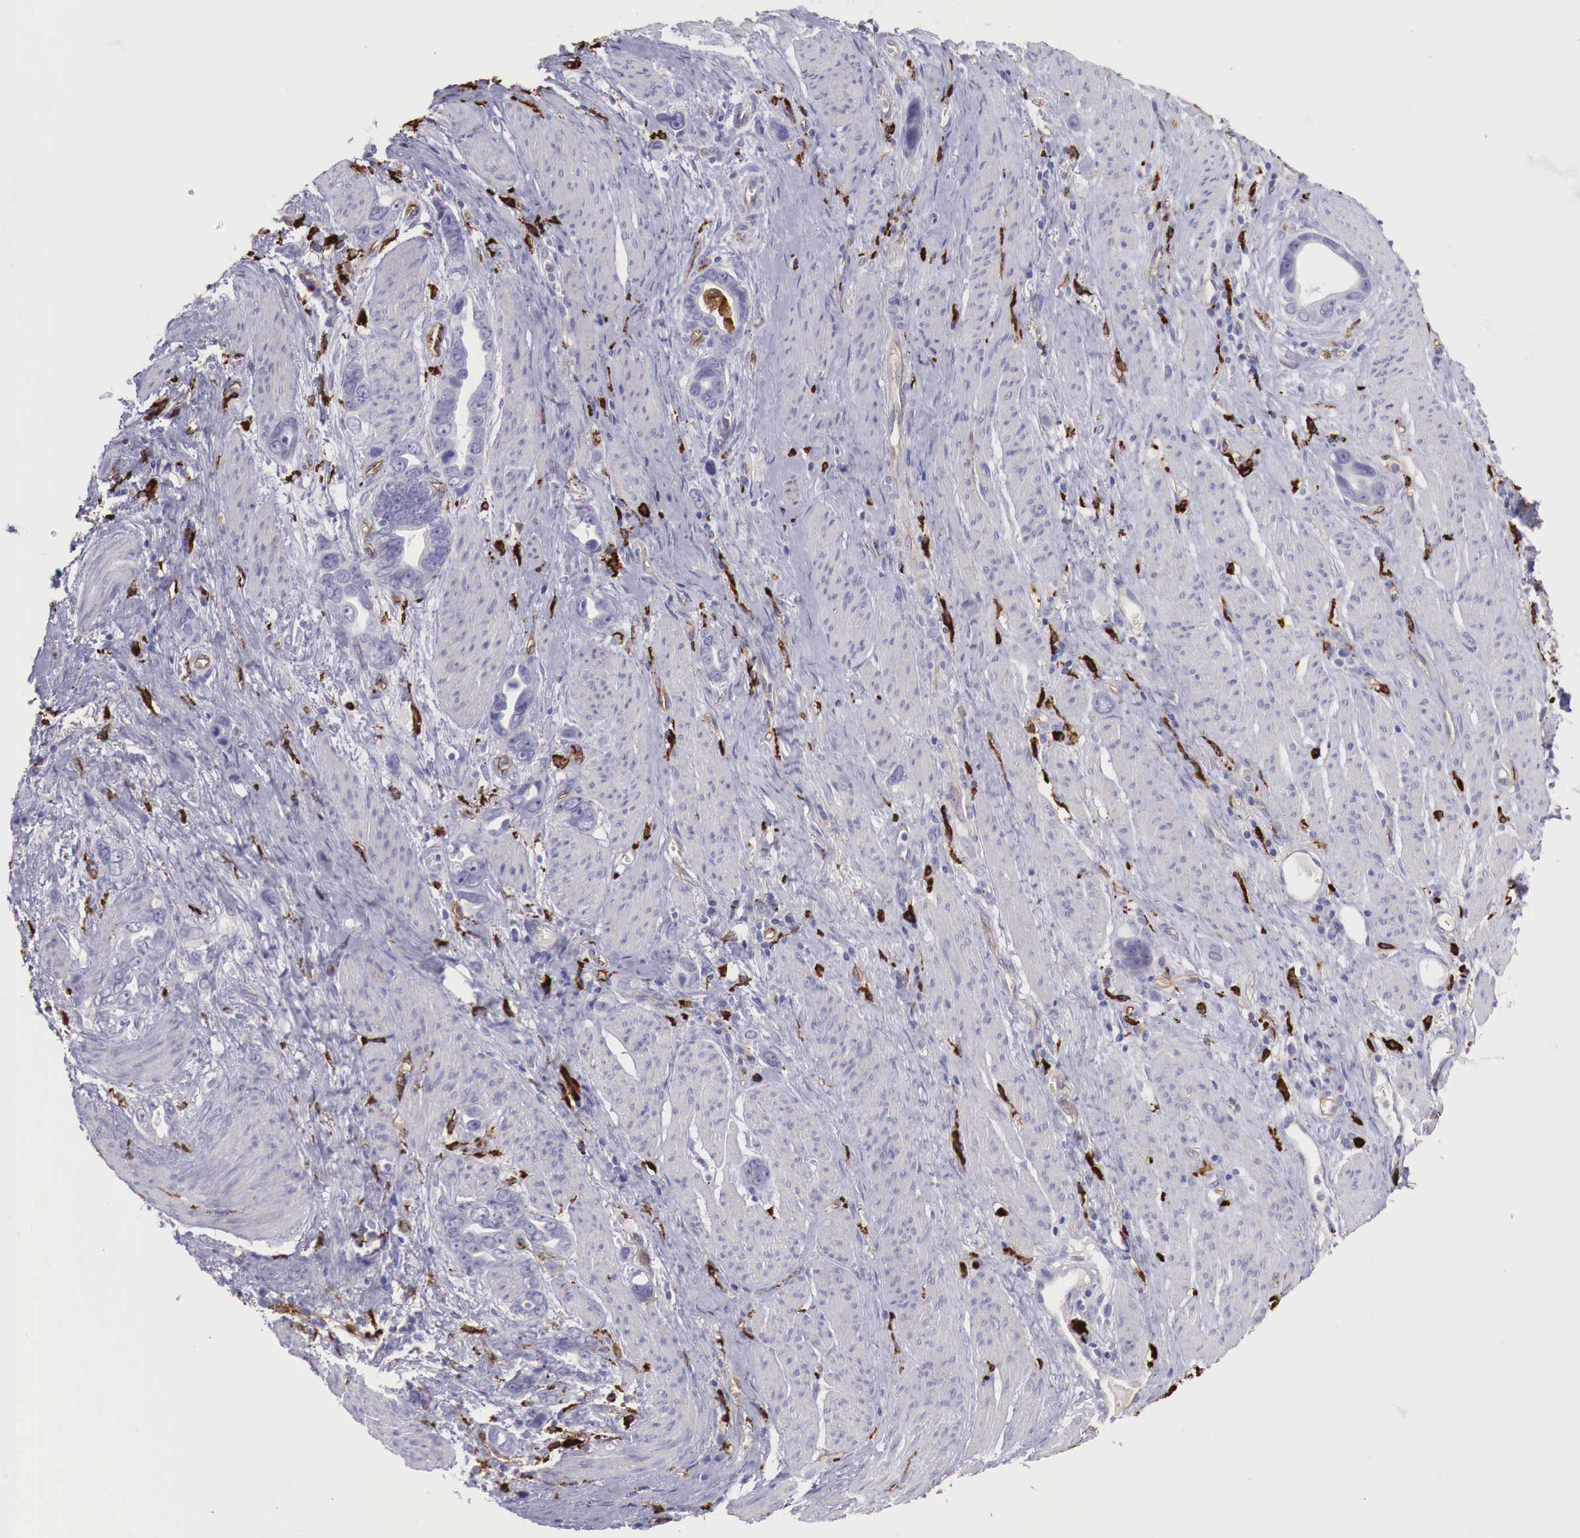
{"staining": {"intensity": "negative", "quantity": "none", "location": "none"}, "tissue": "stomach cancer", "cell_type": "Tumor cells", "image_type": "cancer", "snomed": [{"axis": "morphology", "description": "Adenocarcinoma, NOS"}, {"axis": "topography", "description": "Stomach"}], "caption": "Stomach adenocarcinoma was stained to show a protein in brown. There is no significant expression in tumor cells. (DAB immunohistochemistry (IHC) visualized using brightfield microscopy, high magnification).", "gene": "MSR1", "patient": {"sex": "male", "age": 78}}